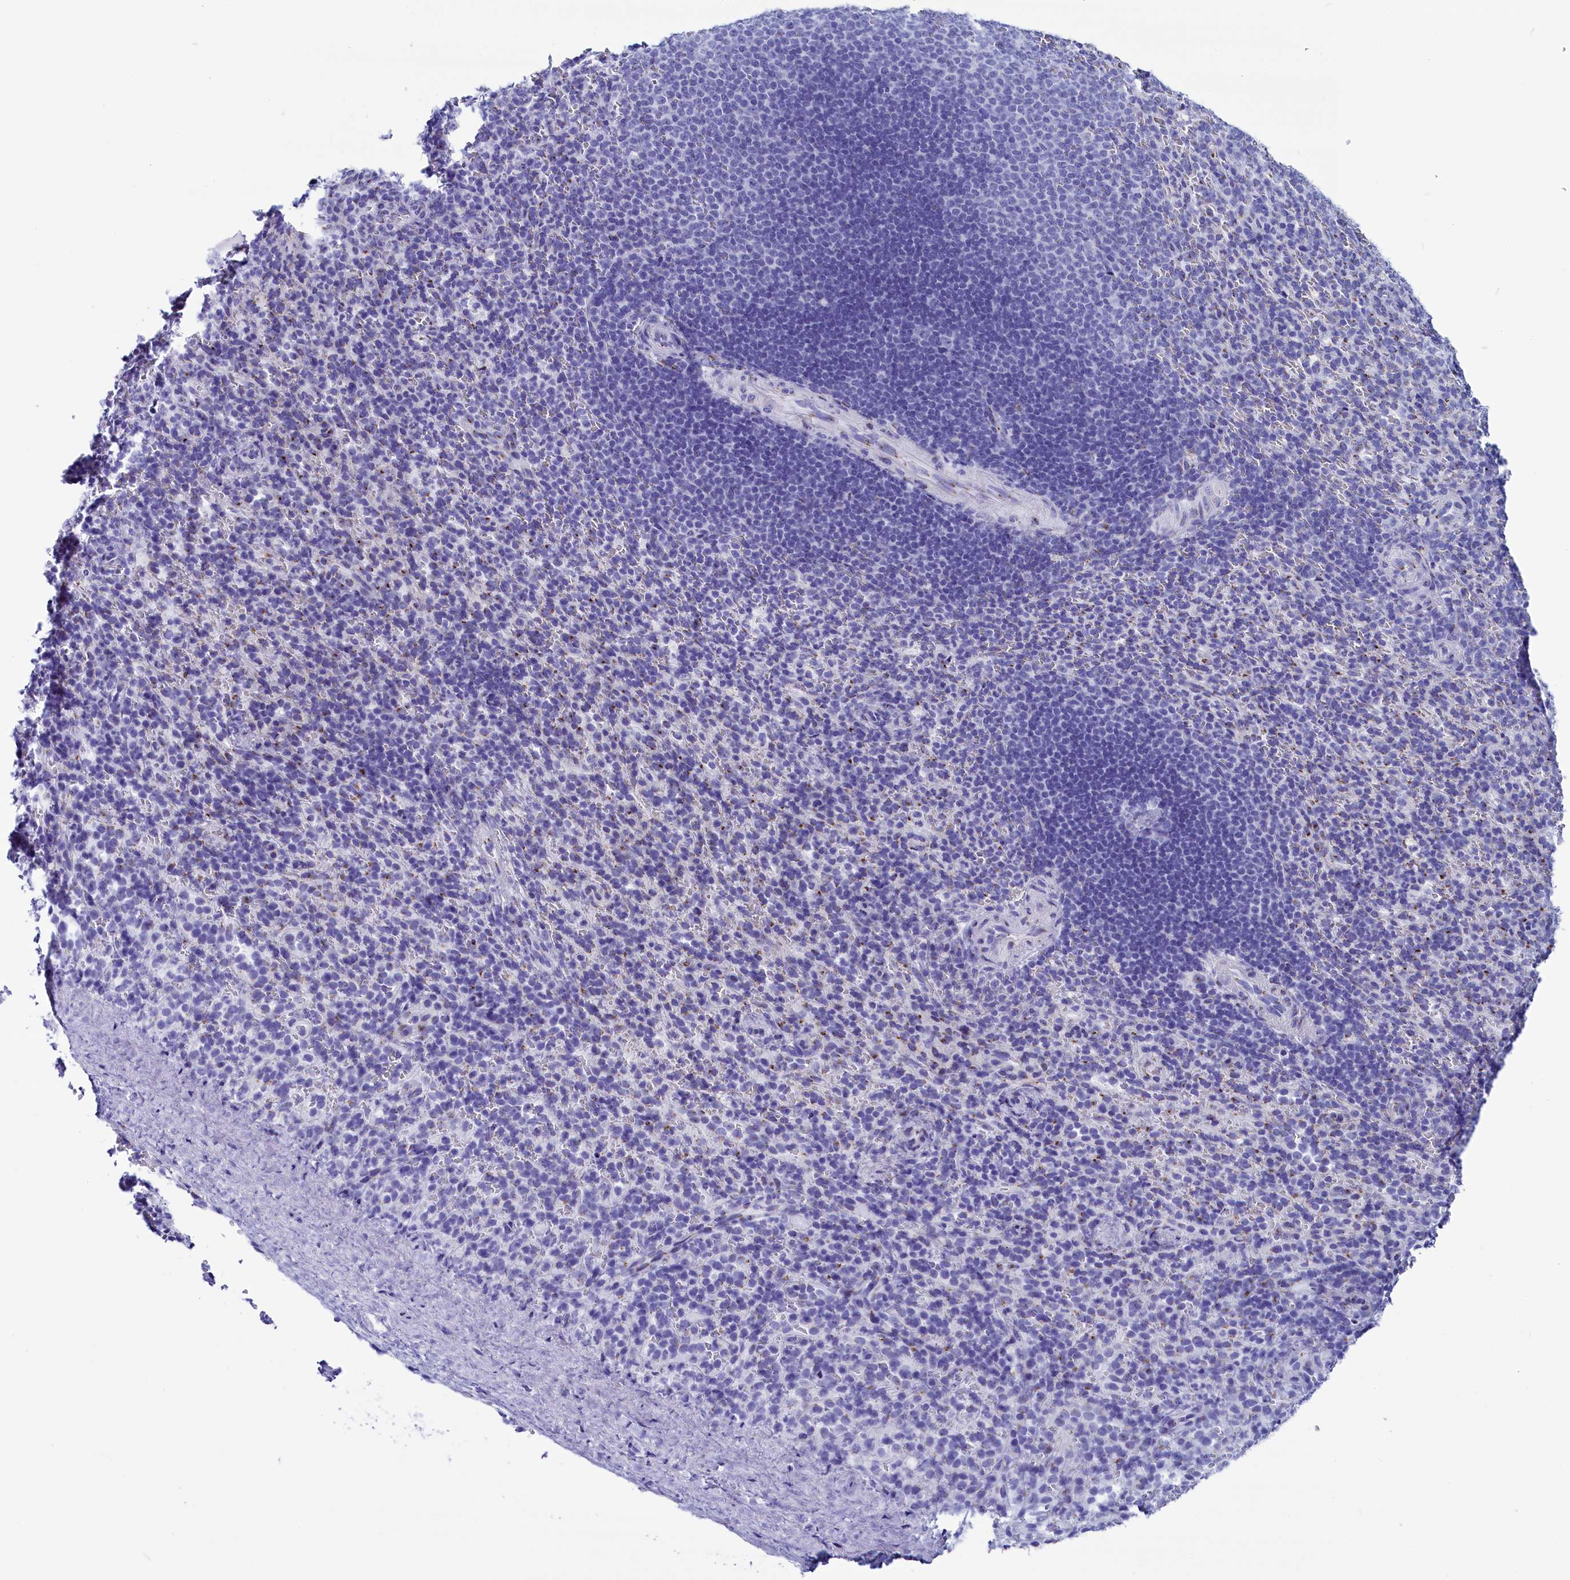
{"staining": {"intensity": "negative", "quantity": "none", "location": "none"}, "tissue": "spleen", "cell_type": "Cells in red pulp", "image_type": "normal", "snomed": [{"axis": "morphology", "description": "Normal tissue, NOS"}, {"axis": "topography", "description": "Spleen"}], "caption": "IHC image of benign spleen: spleen stained with DAB (3,3'-diaminobenzidine) shows no significant protein staining in cells in red pulp. The staining was performed using DAB (3,3'-diaminobenzidine) to visualize the protein expression in brown, while the nuclei were stained in blue with hematoxylin (Magnification: 20x).", "gene": "AP3B2", "patient": {"sex": "female", "age": 21}}